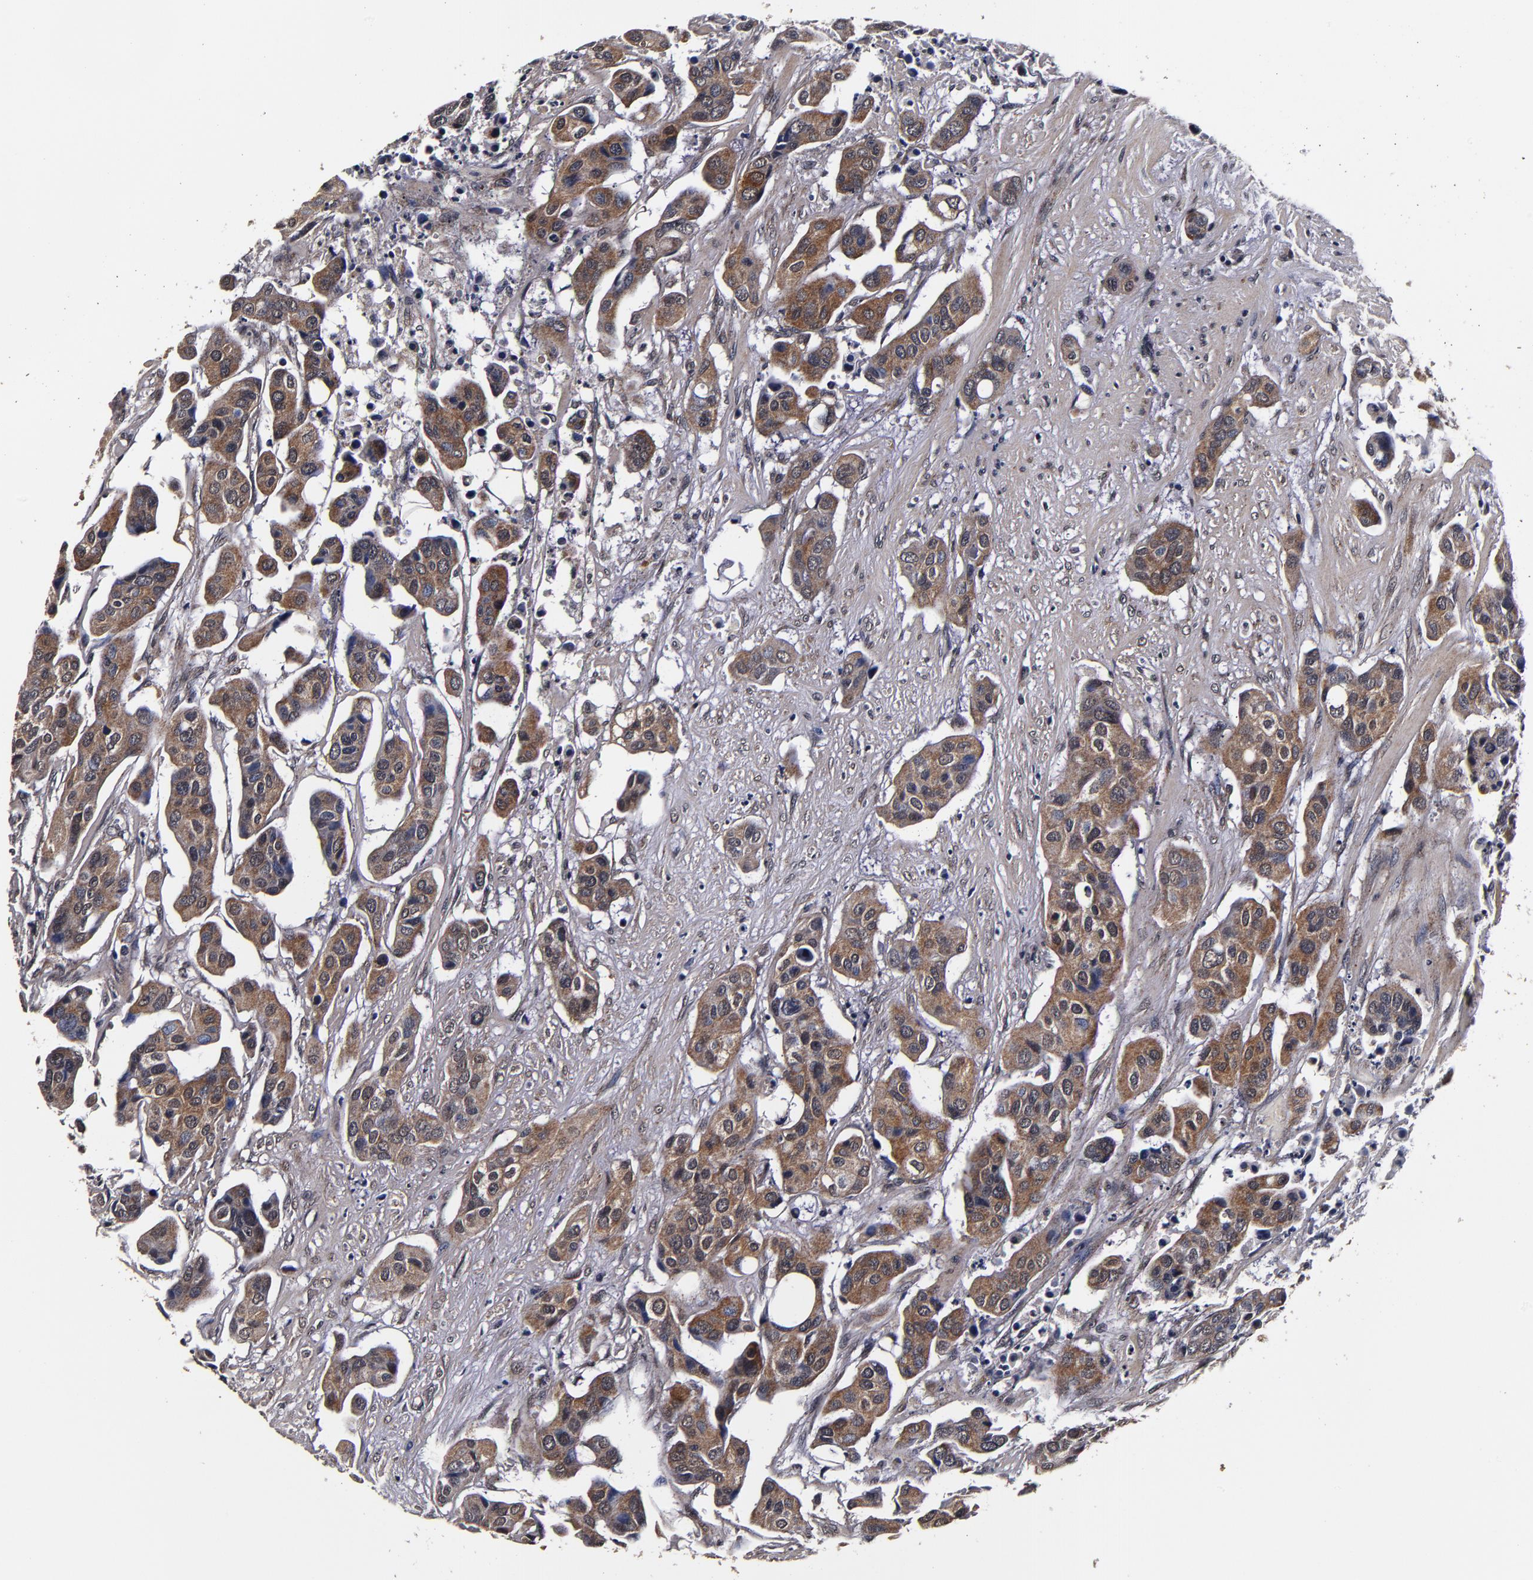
{"staining": {"intensity": "moderate", "quantity": ">75%", "location": "cytoplasmic/membranous,nuclear"}, "tissue": "urothelial cancer", "cell_type": "Tumor cells", "image_type": "cancer", "snomed": [{"axis": "morphology", "description": "Adenocarcinoma, NOS"}, {"axis": "topography", "description": "Urinary bladder"}], "caption": "A medium amount of moderate cytoplasmic/membranous and nuclear staining is appreciated in approximately >75% of tumor cells in adenocarcinoma tissue.", "gene": "MMP15", "patient": {"sex": "male", "age": 61}}